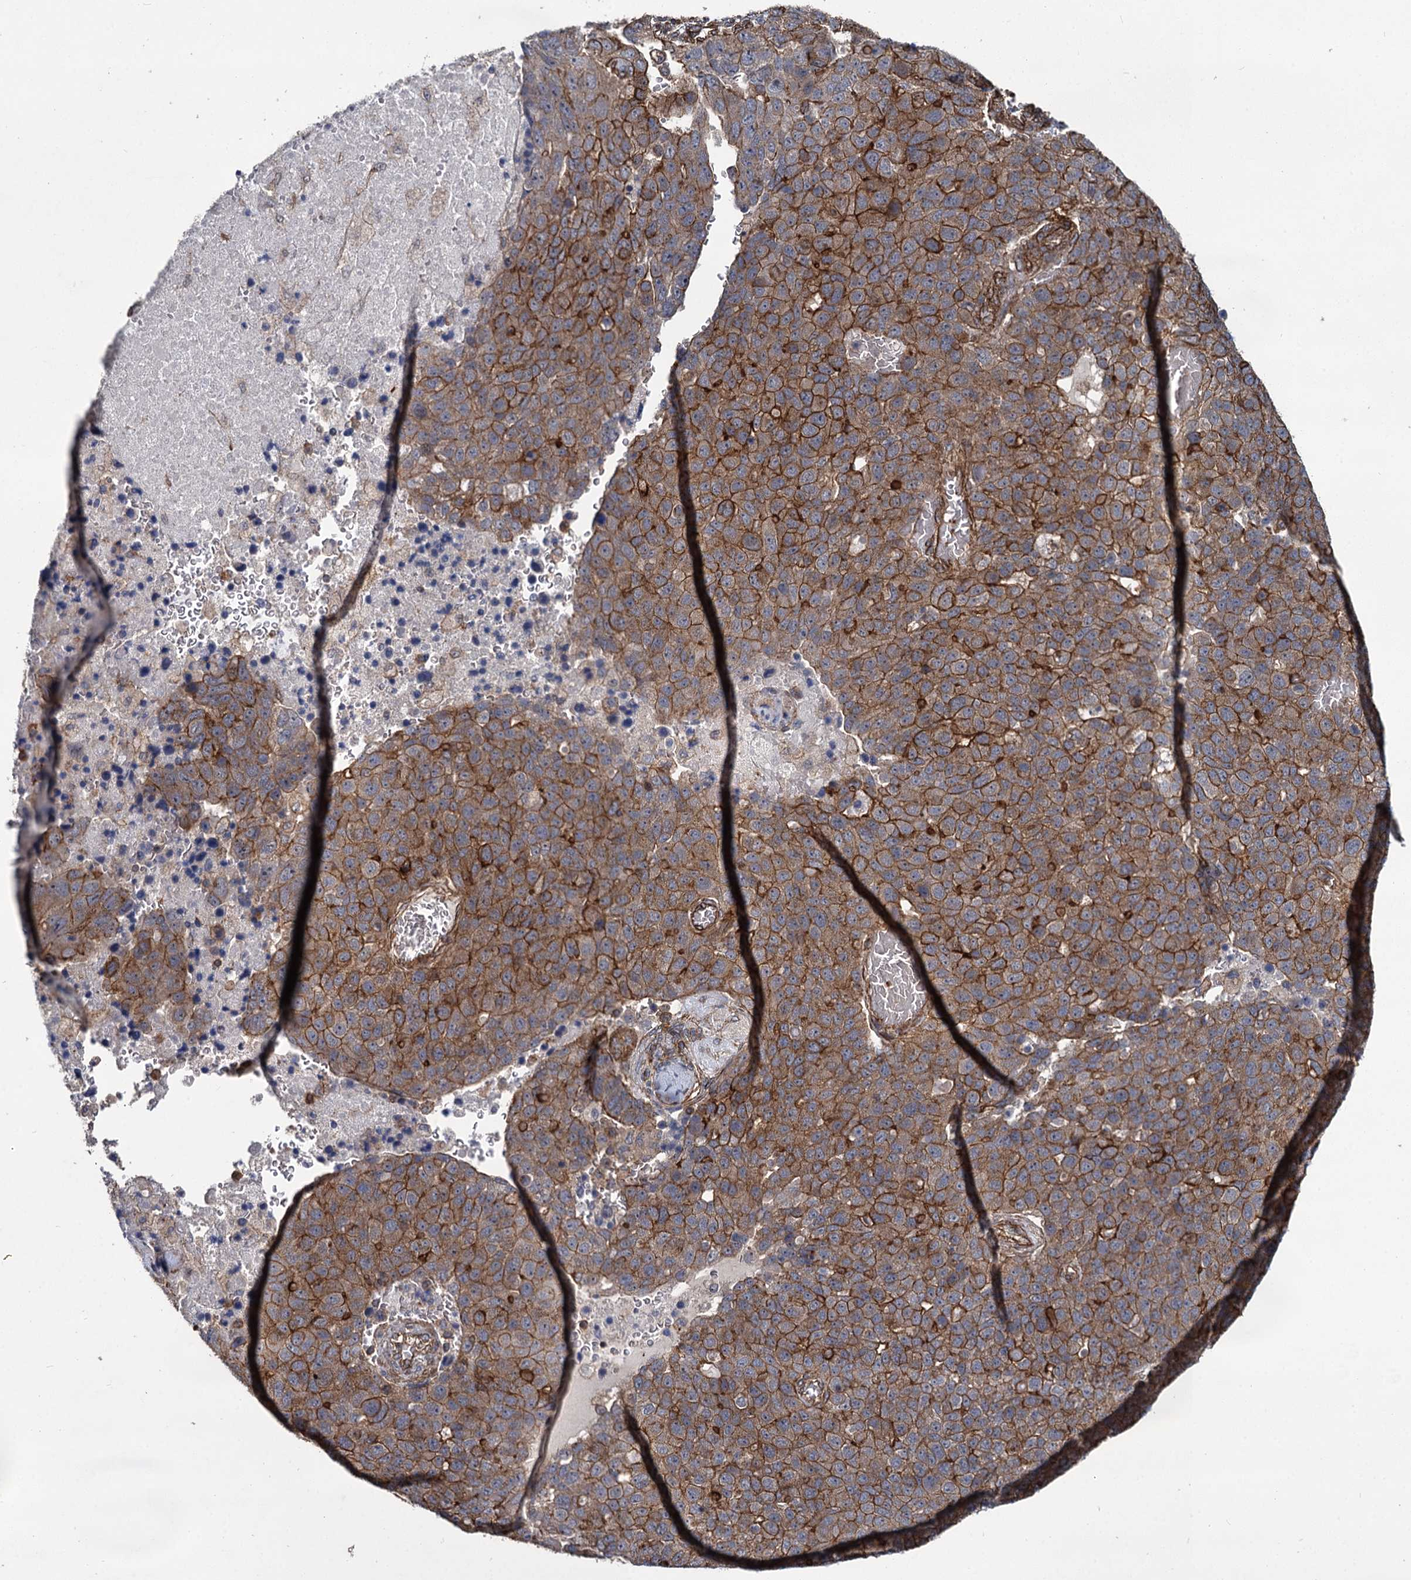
{"staining": {"intensity": "strong", "quantity": "25%-75%", "location": "cytoplasmic/membranous"}, "tissue": "pancreatic cancer", "cell_type": "Tumor cells", "image_type": "cancer", "snomed": [{"axis": "morphology", "description": "Adenocarcinoma, NOS"}, {"axis": "topography", "description": "Pancreas"}], "caption": "IHC photomicrograph of human adenocarcinoma (pancreatic) stained for a protein (brown), which displays high levels of strong cytoplasmic/membranous expression in about 25%-75% of tumor cells.", "gene": "SVIP", "patient": {"sex": "female", "age": 61}}